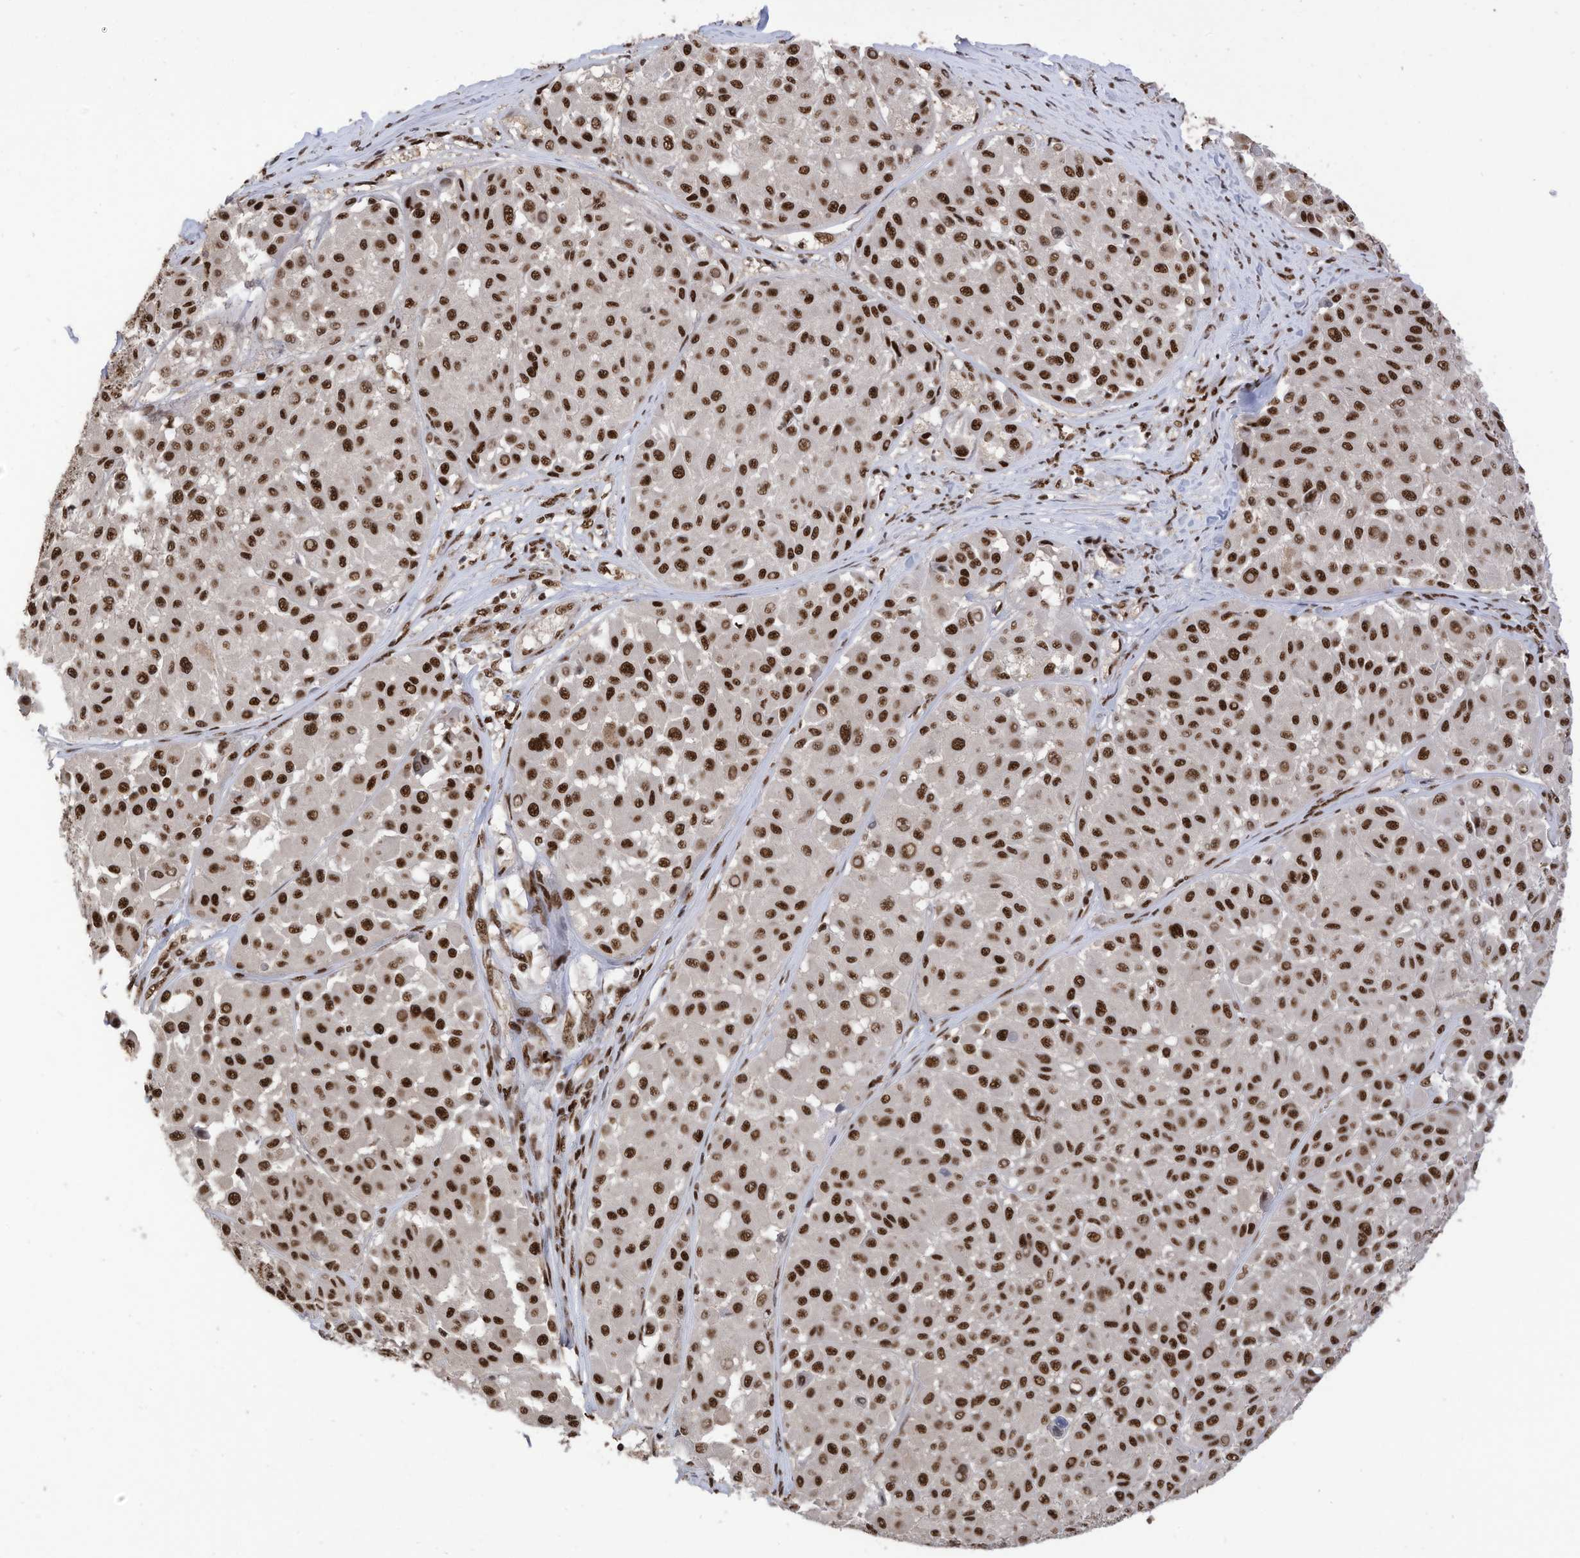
{"staining": {"intensity": "strong", "quantity": ">75%", "location": "nuclear"}, "tissue": "melanoma", "cell_type": "Tumor cells", "image_type": "cancer", "snomed": [{"axis": "morphology", "description": "Malignant melanoma, Metastatic site"}, {"axis": "topography", "description": "Soft tissue"}], "caption": "Immunohistochemistry (IHC) staining of melanoma, which demonstrates high levels of strong nuclear positivity in about >75% of tumor cells indicating strong nuclear protein expression. The staining was performed using DAB (3,3'-diaminobenzidine) (brown) for protein detection and nuclei were counterstained in hematoxylin (blue).", "gene": "SF3A3", "patient": {"sex": "male", "age": 41}}